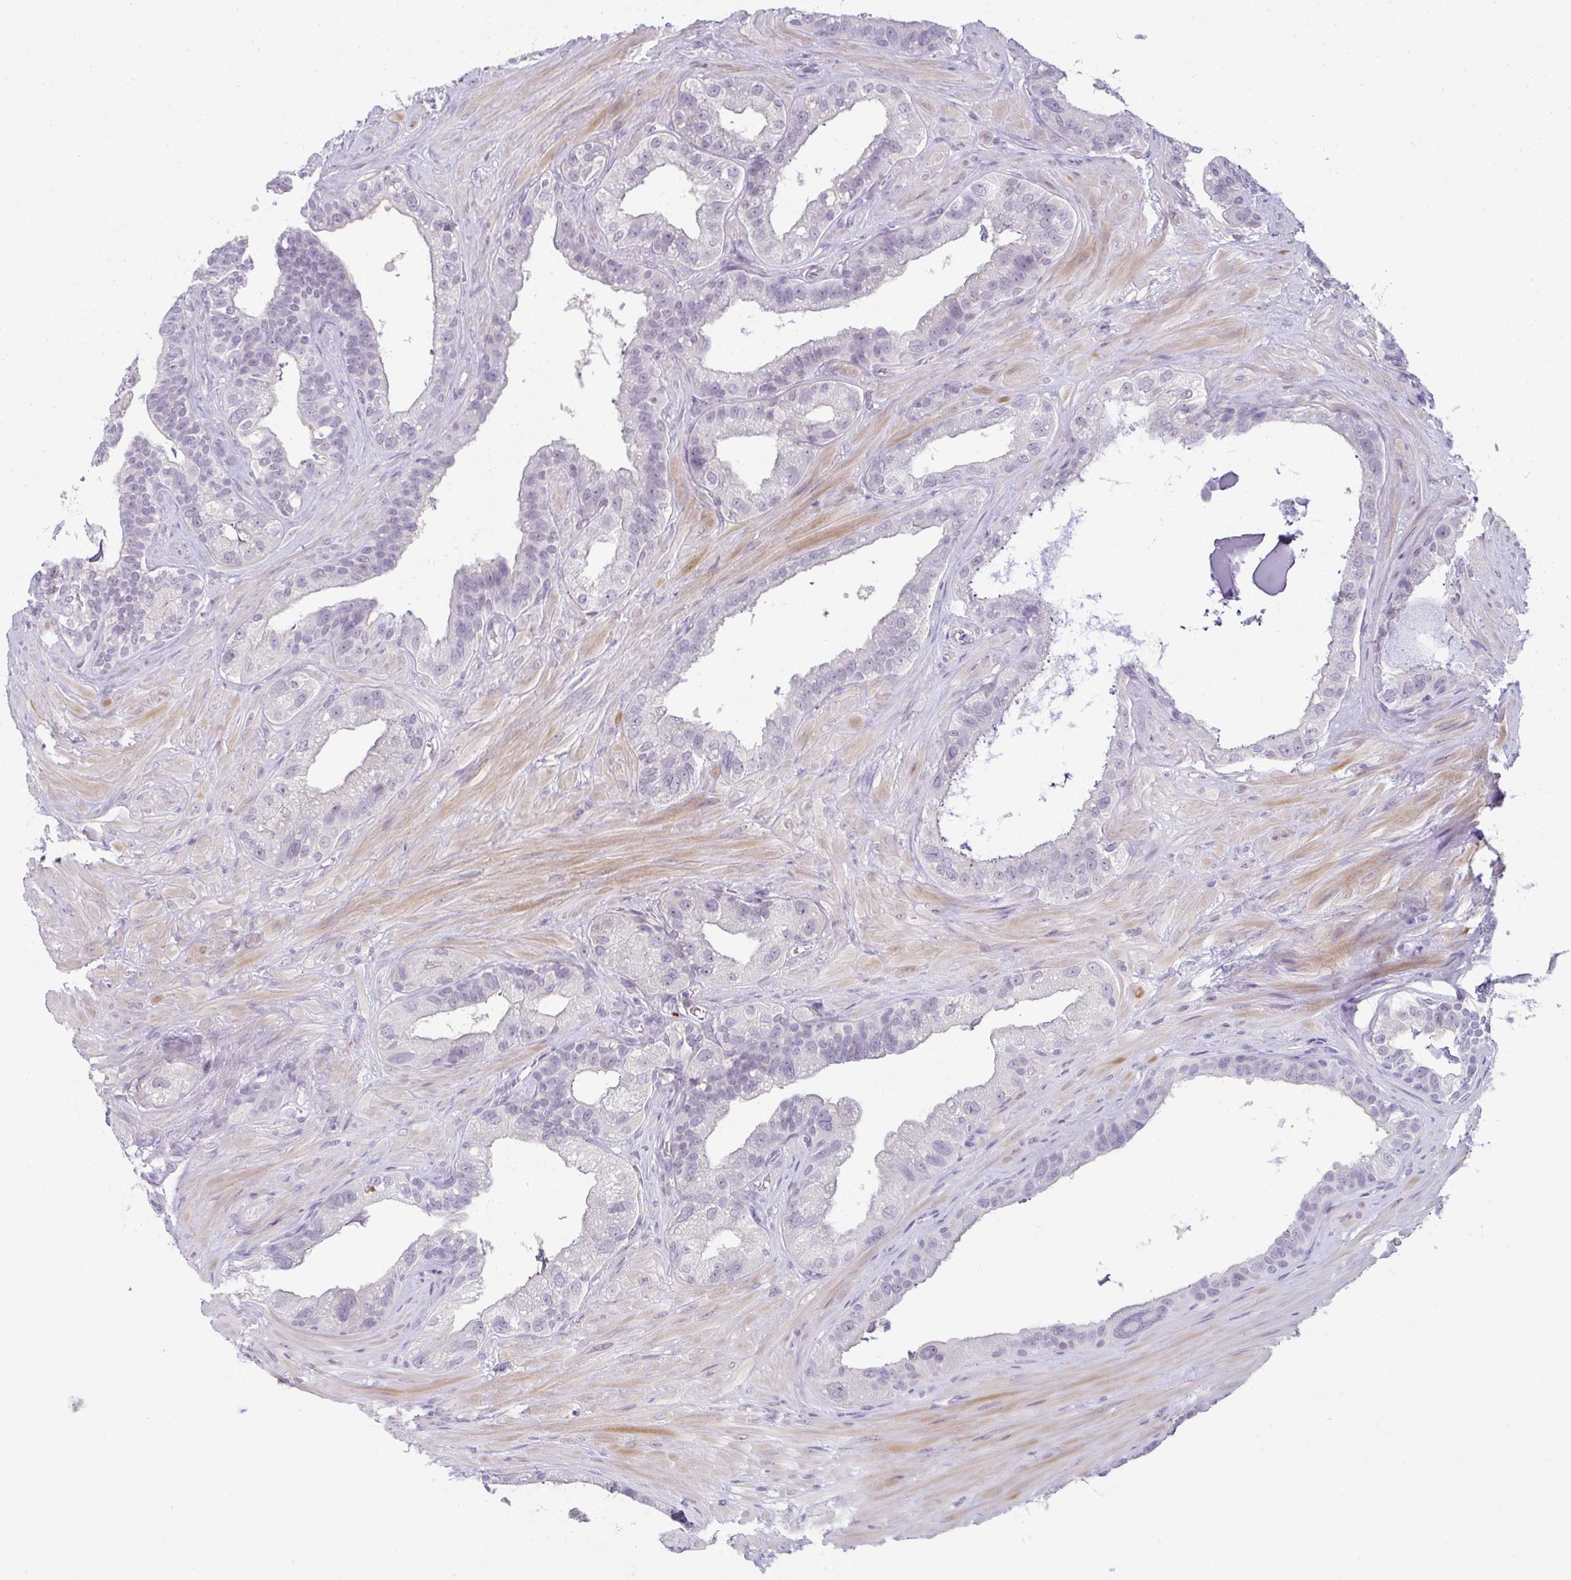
{"staining": {"intensity": "negative", "quantity": "none", "location": "none"}, "tissue": "seminal vesicle", "cell_type": "Glandular cells", "image_type": "normal", "snomed": [{"axis": "morphology", "description": "Normal tissue, NOS"}, {"axis": "topography", "description": "Seminal veicle"}, {"axis": "topography", "description": "Peripheral nerve tissue"}], "caption": "A high-resolution image shows immunohistochemistry staining of benign seminal vesicle, which exhibits no significant staining in glandular cells.", "gene": "PPFIA4", "patient": {"sex": "male", "age": 76}}